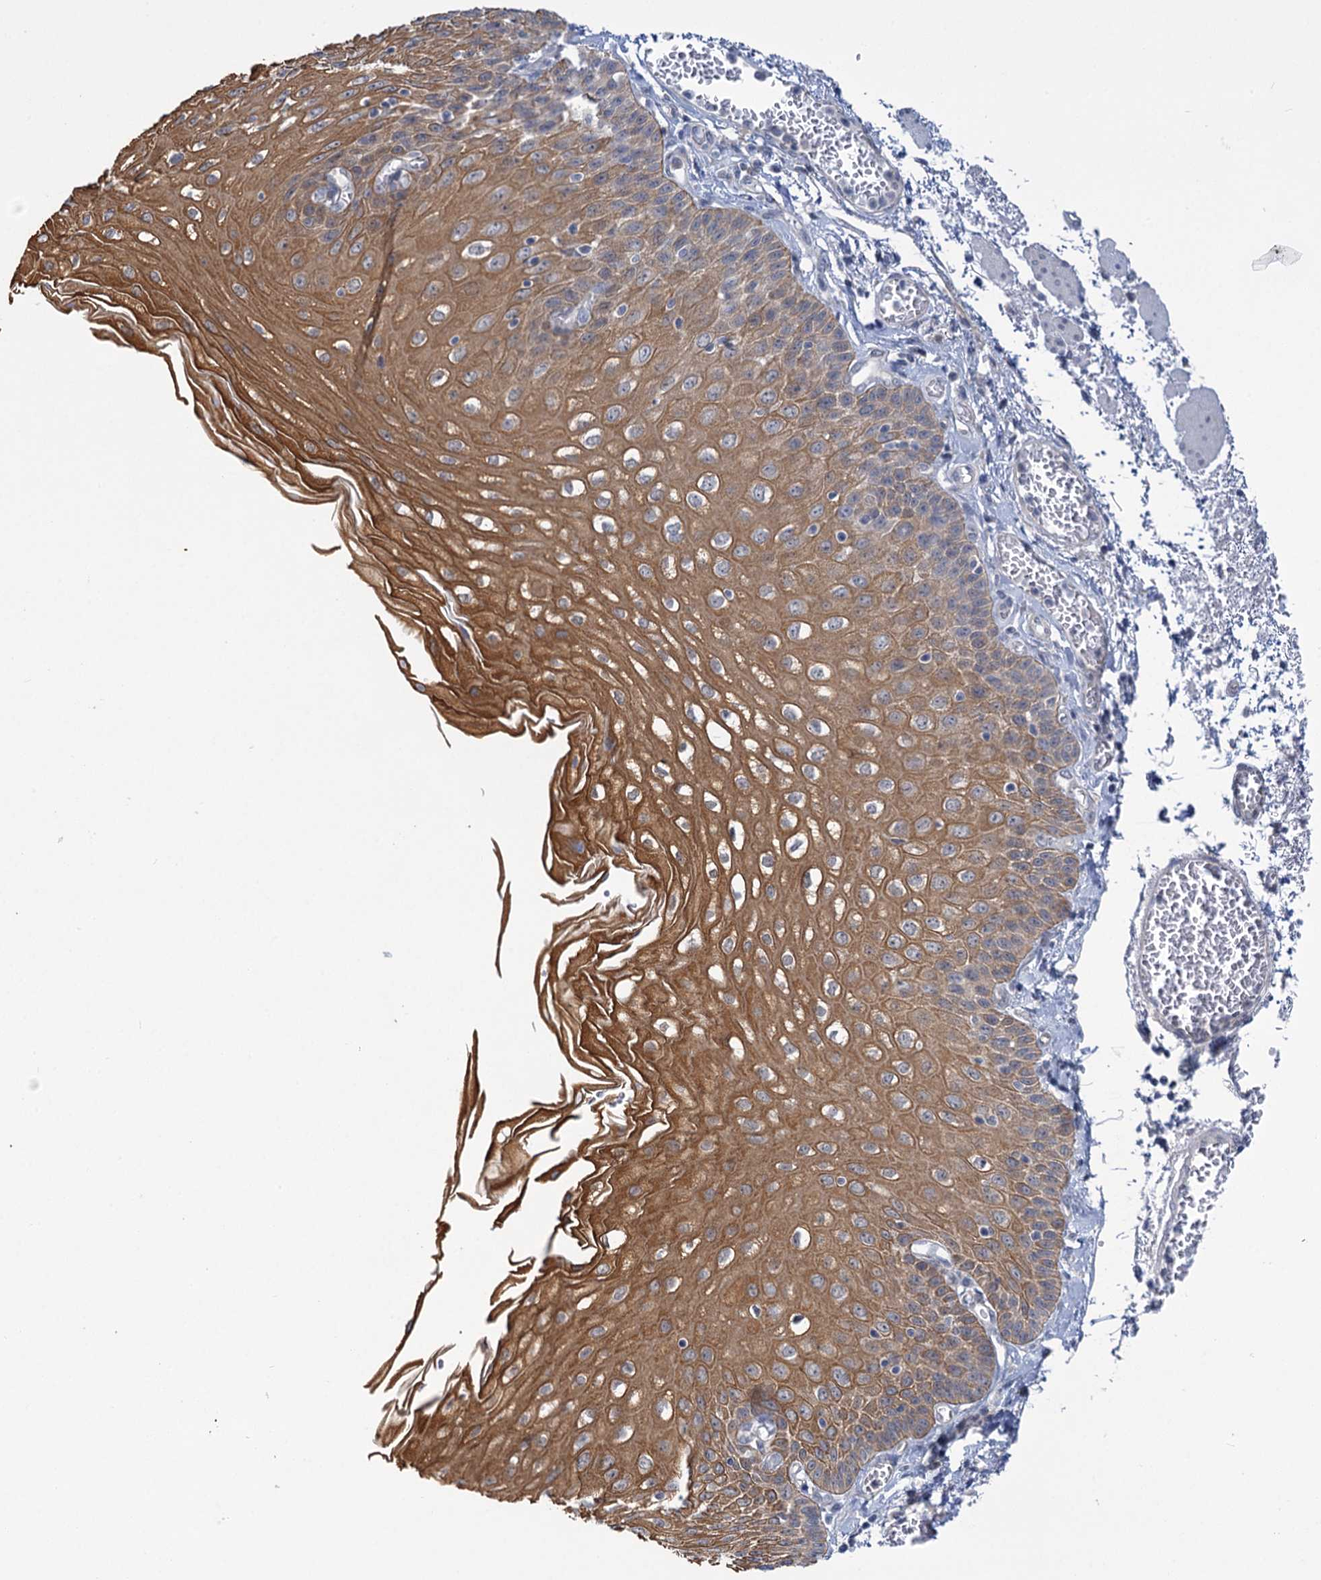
{"staining": {"intensity": "moderate", "quantity": ">75%", "location": "cytoplasmic/membranous"}, "tissue": "esophagus", "cell_type": "Squamous epithelial cells", "image_type": "normal", "snomed": [{"axis": "morphology", "description": "Normal tissue, NOS"}, {"axis": "topography", "description": "Esophagus"}], "caption": "Immunohistochemical staining of unremarkable esophagus displays moderate cytoplasmic/membranous protein positivity in approximately >75% of squamous epithelial cells.", "gene": "MBLAC2", "patient": {"sex": "male", "age": 81}}